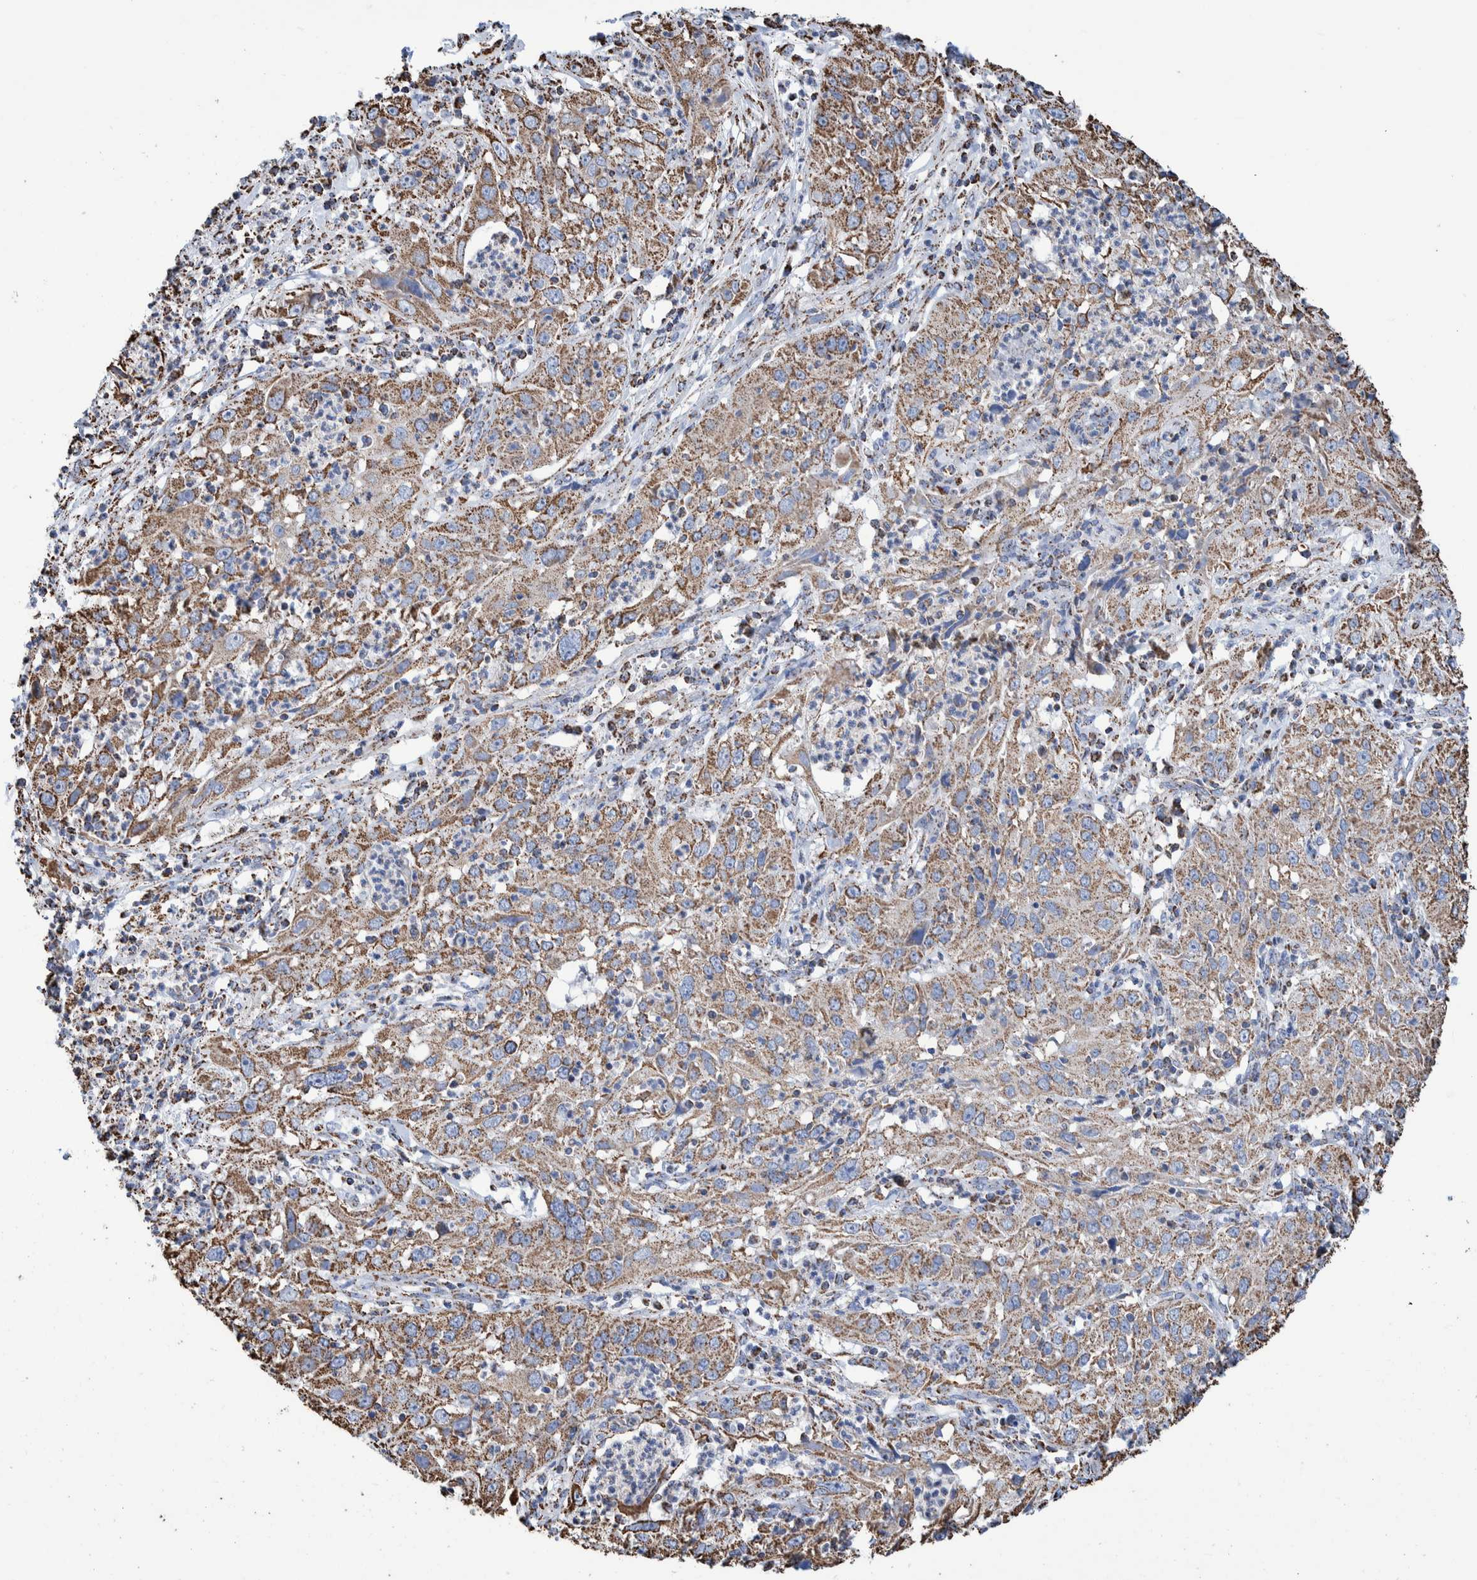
{"staining": {"intensity": "moderate", "quantity": ">75%", "location": "cytoplasmic/membranous"}, "tissue": "cervical cancer", "cell_type": "Tumor cells", "image_type": "cancer", "snomed": [{"axis": "morphology", "description": "Squamous cell carcinoma, NOS"}, {"axis": "topography", "description": "Cervix"}], "caption": "Protein expression analysis of squamous cell carcinoma (cervical) exhibits moderate cytoplasmic/membranous expression in approximately >75% of tumor cells. The staining was performed using DAB, with brown indicating positive protein expression. Nuclei are stained blue with hematoxylin.", "gene": "VPS26C", "patient": {"sex": "female", "age": 32}}